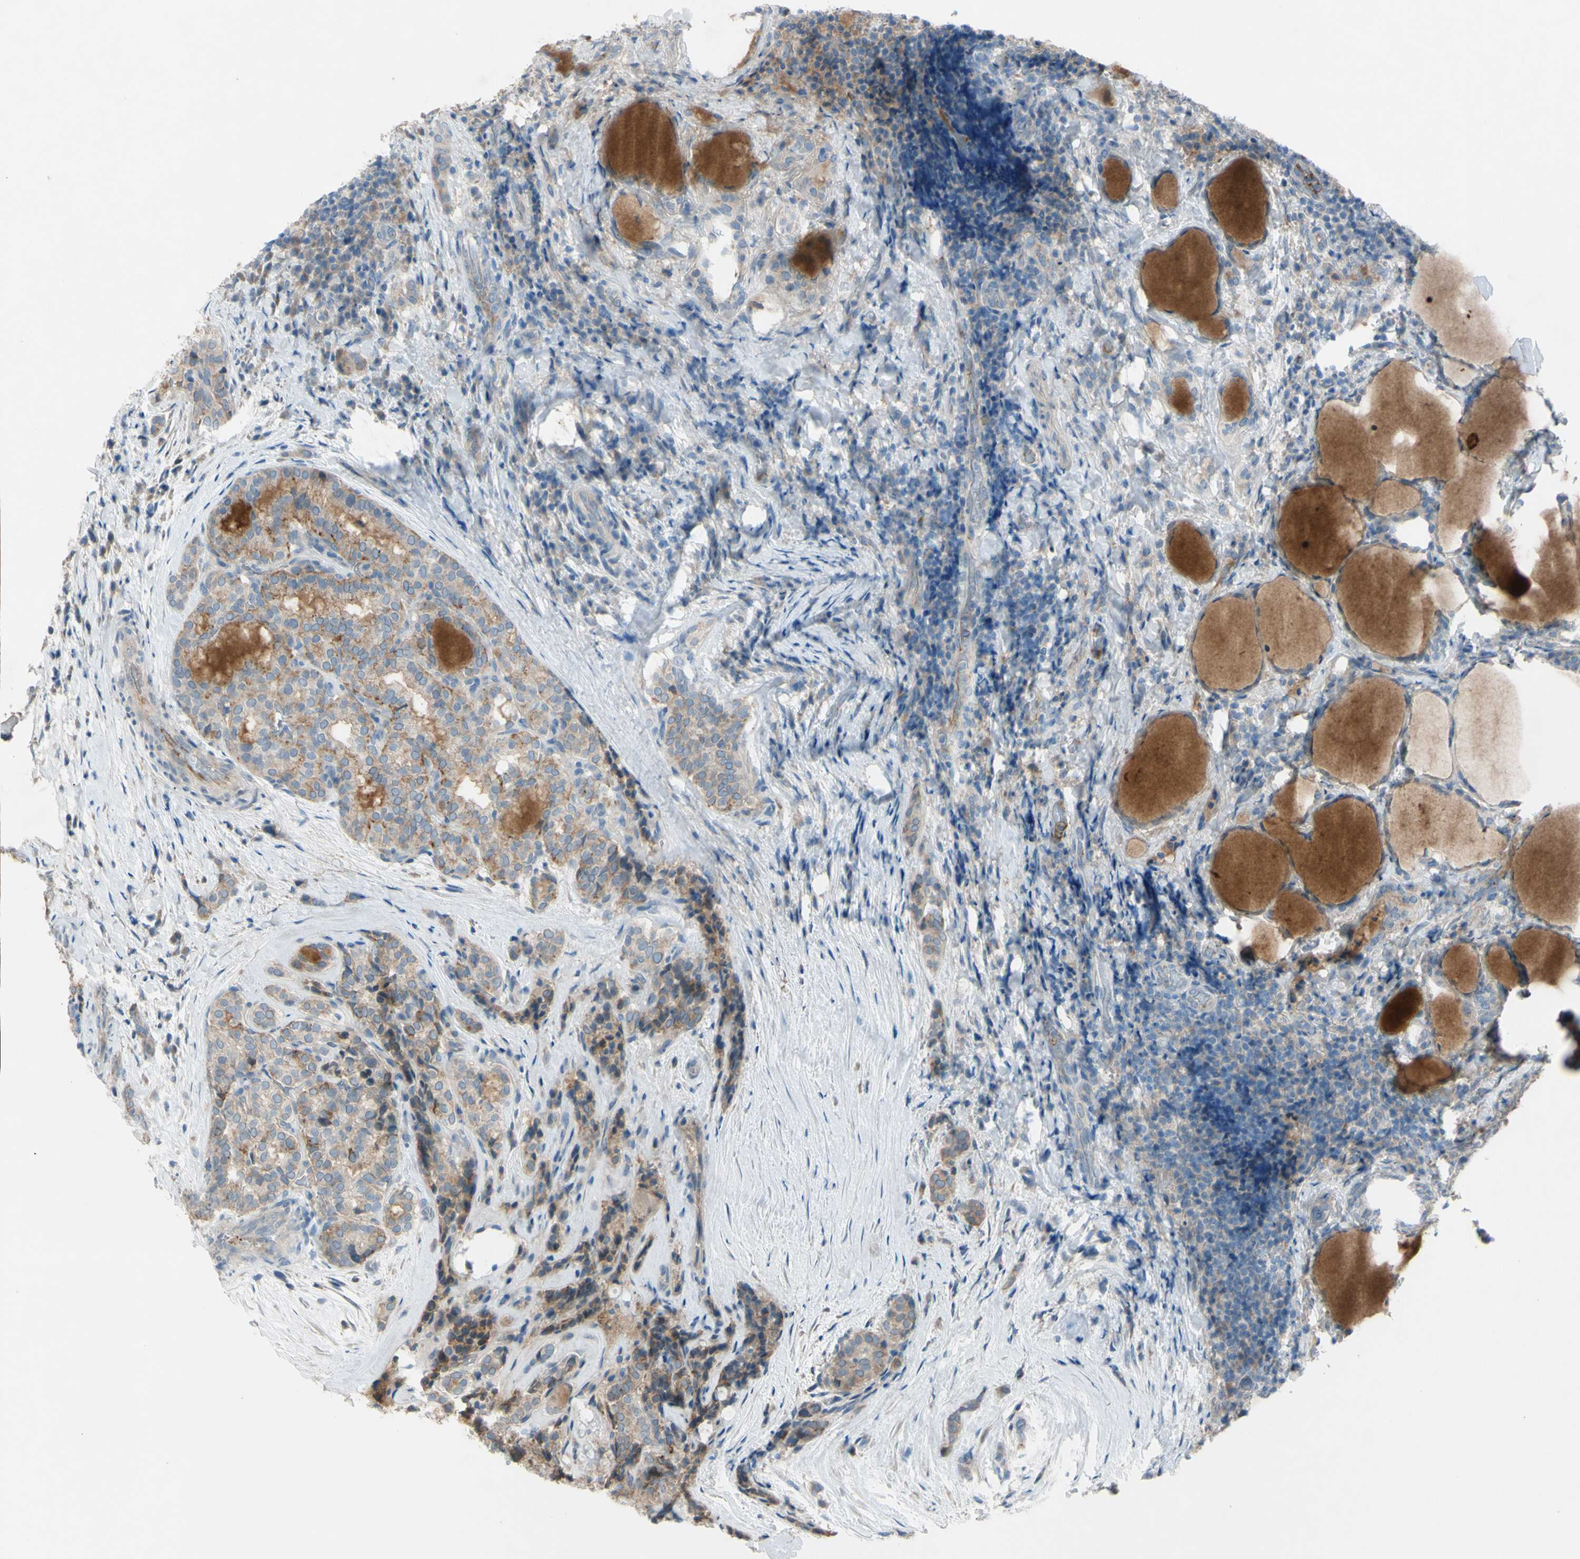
{"staining": {"intensity": "weak", "quantity": "25%-75%", "location": "cytoplasmic/membranous"}, "tissue": "thyroid cancer", "cell_type": "Tumor cells", "image_type": "cancer", "snomed": [{"axis": "morphology", "description": "Normal tissue, NOS"}, {"axis": "morphology", "description": "Papillary adenocarcinoma, NOS"}, {"axis": "topography", "description": "Thyroid gland"}], "caption": "Immunohistochemistry (IHC) photomicrograph of neoplastic tissue: thyroid papillary adenocarcinoma stained using immunohistochemistry reveals low levels of weak protein expression localized specifically in the cytoplasmic/membranous of tumor cells, appearing as a cytoplasmic/membranous brown color.", "gene": "ATRN", "patient": {"sex": "female", "age": 30}}